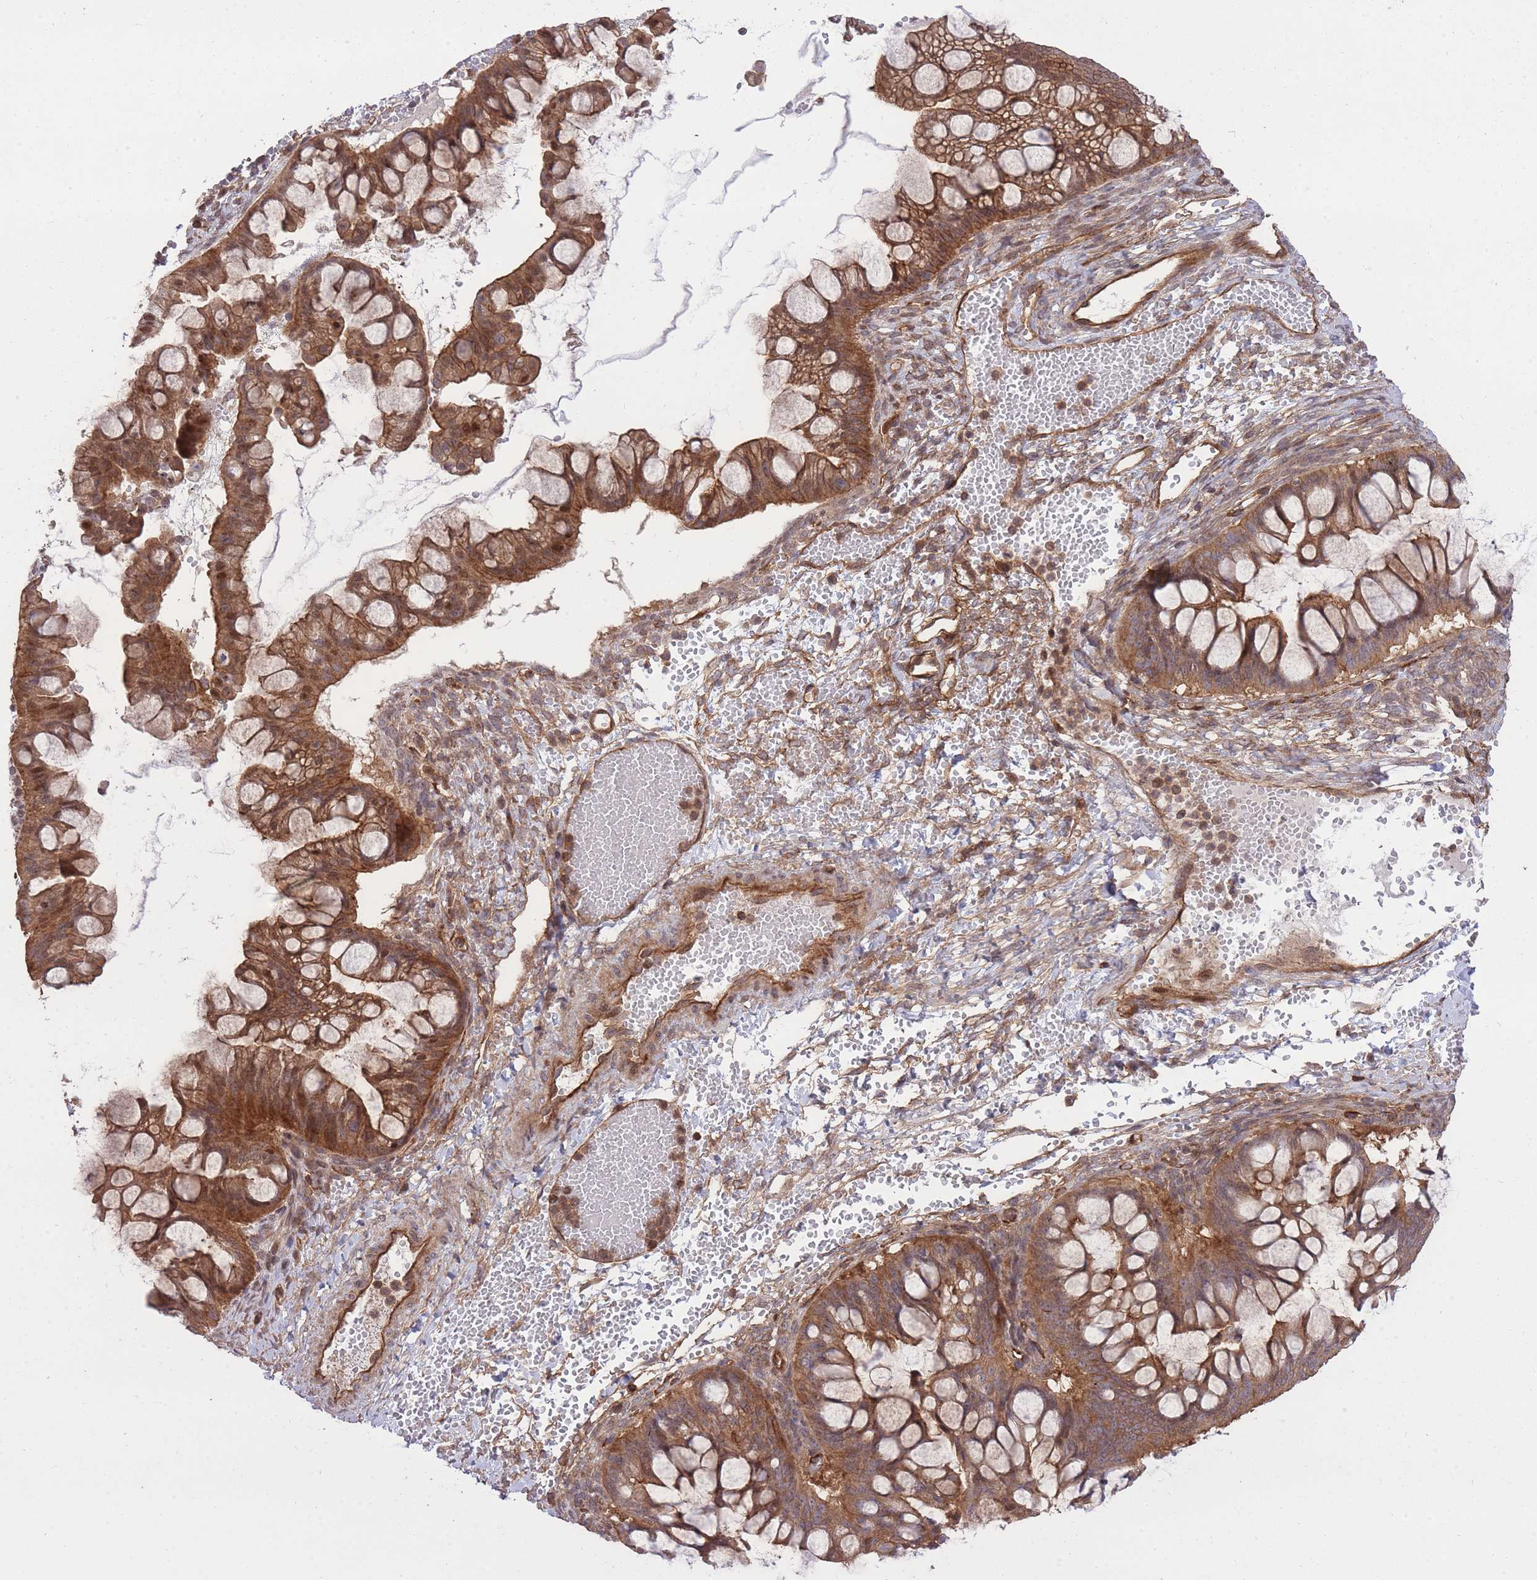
{"staining": {"intensity": "moderate", "quantity": ">75%", "location": "cytoplasmic/membranous,nuclear"}, "tissue": "ovarian cancer", "cell_type": "Tumor cells", "image_type": "cancer", "snomed": [{"axis": "morphology", "description": "Cystadenocarcinoma, mucinous, NOS"}, {"axis": "topography", "description": "Ovary"}], "caption": "Ovarian cancer (mucinous cystadenocarcinoma) stained for a protein (brown) shows moderate cytoplasmic/membranous and nuclear positive staining in approximately >75% of tumor cells.", "gene": "PLD1", "patient": {"sex": "female", "age": 73}}